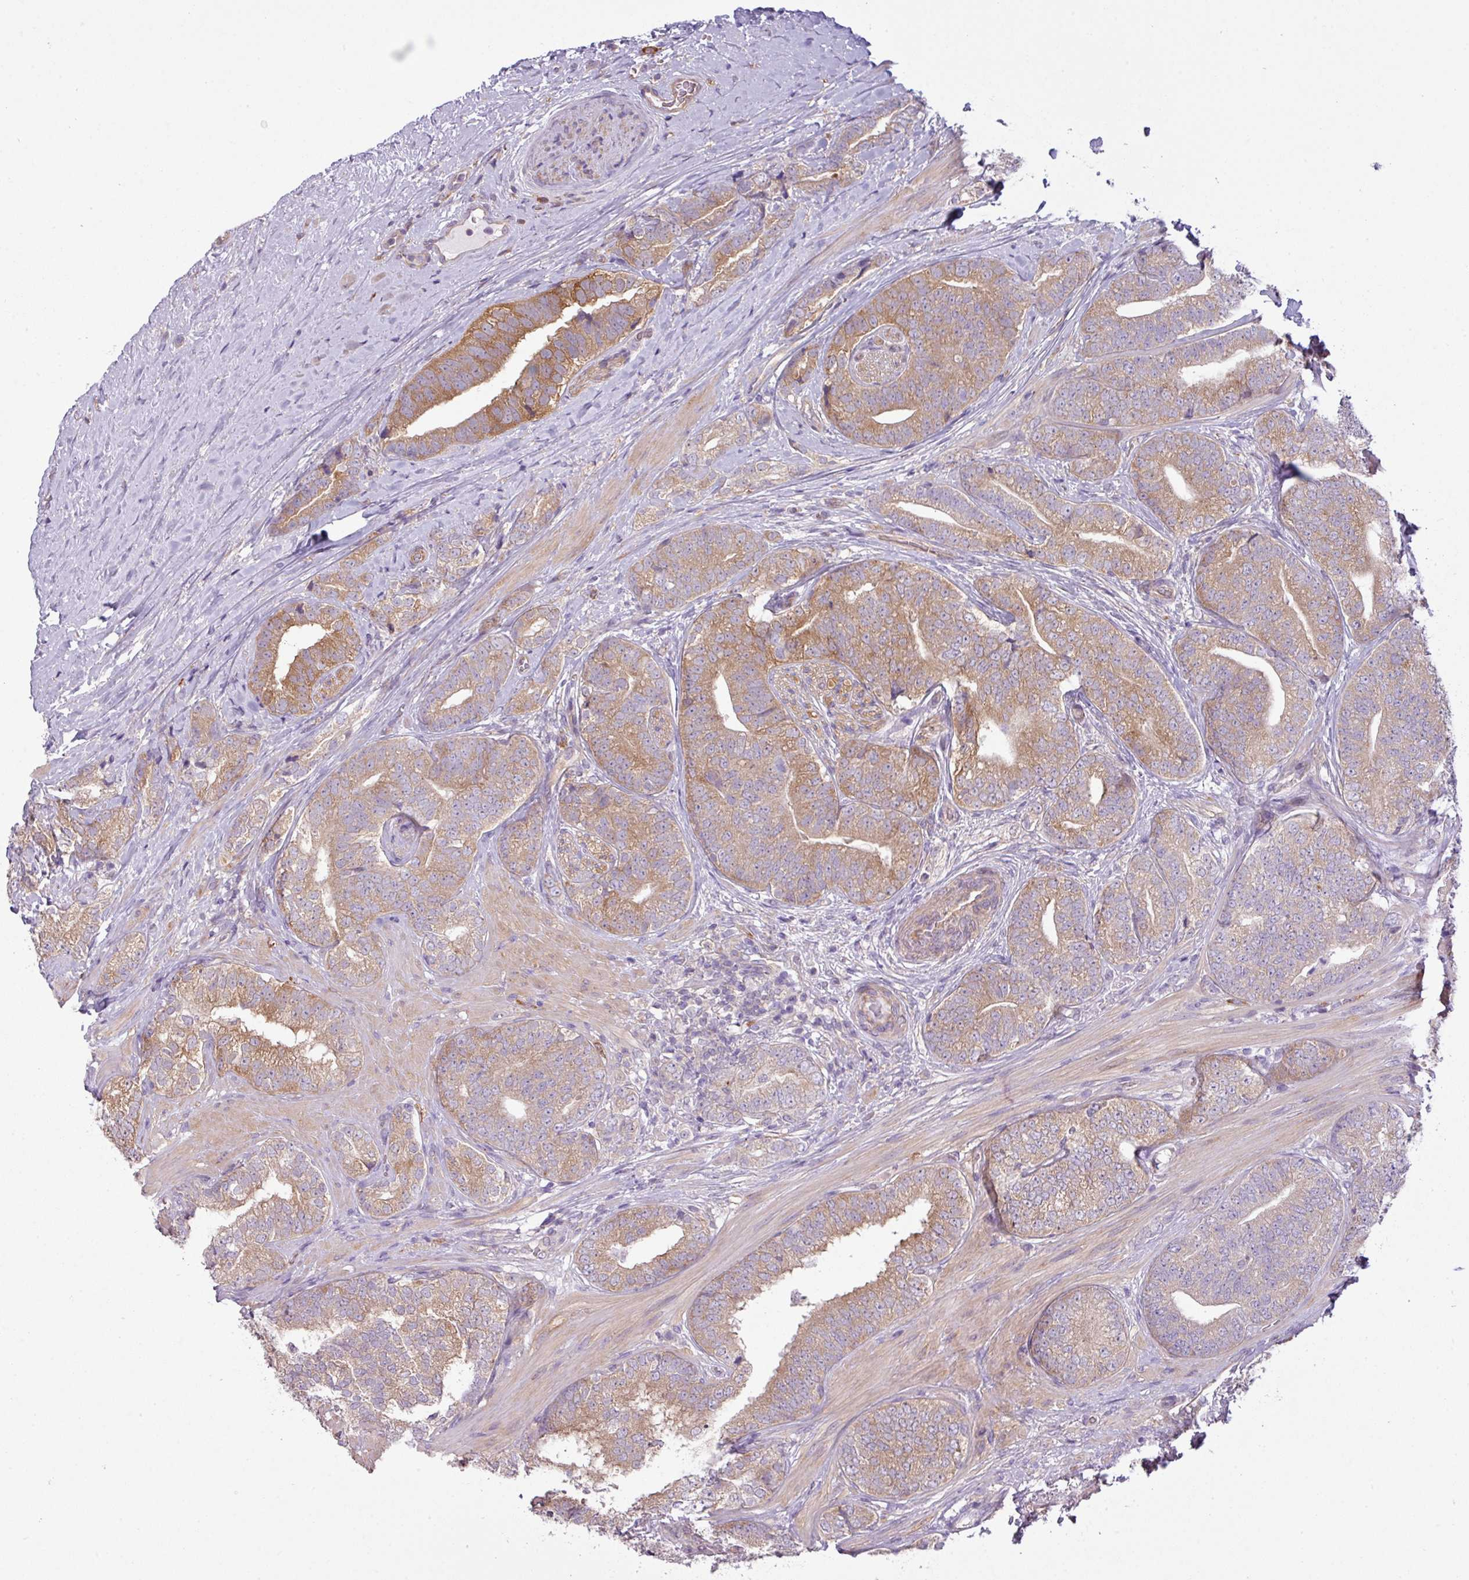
{"staining": {"intensity": "moderate", "quantity": ">75%", "location": "cytoplasmic/membranous"}, "tissue": "prostate cancer", "cell_type": "Tumor cells", "image_type": "cancer", "snomed": [{"axis": "morphology", "description": "Adenocarcinoma, High grade"}, {"axis": "topography", "description": "Prostate"}], "caption": "Prostate cancer (high-grade adenocarcinoma) stained with immunohistochemistry exhibits moderate cytoplasmic/membranous positivity in approximately >75% of tumor cells.", "gene": "CAMK2B", "patient": {"sex": "male", "age": 72}}